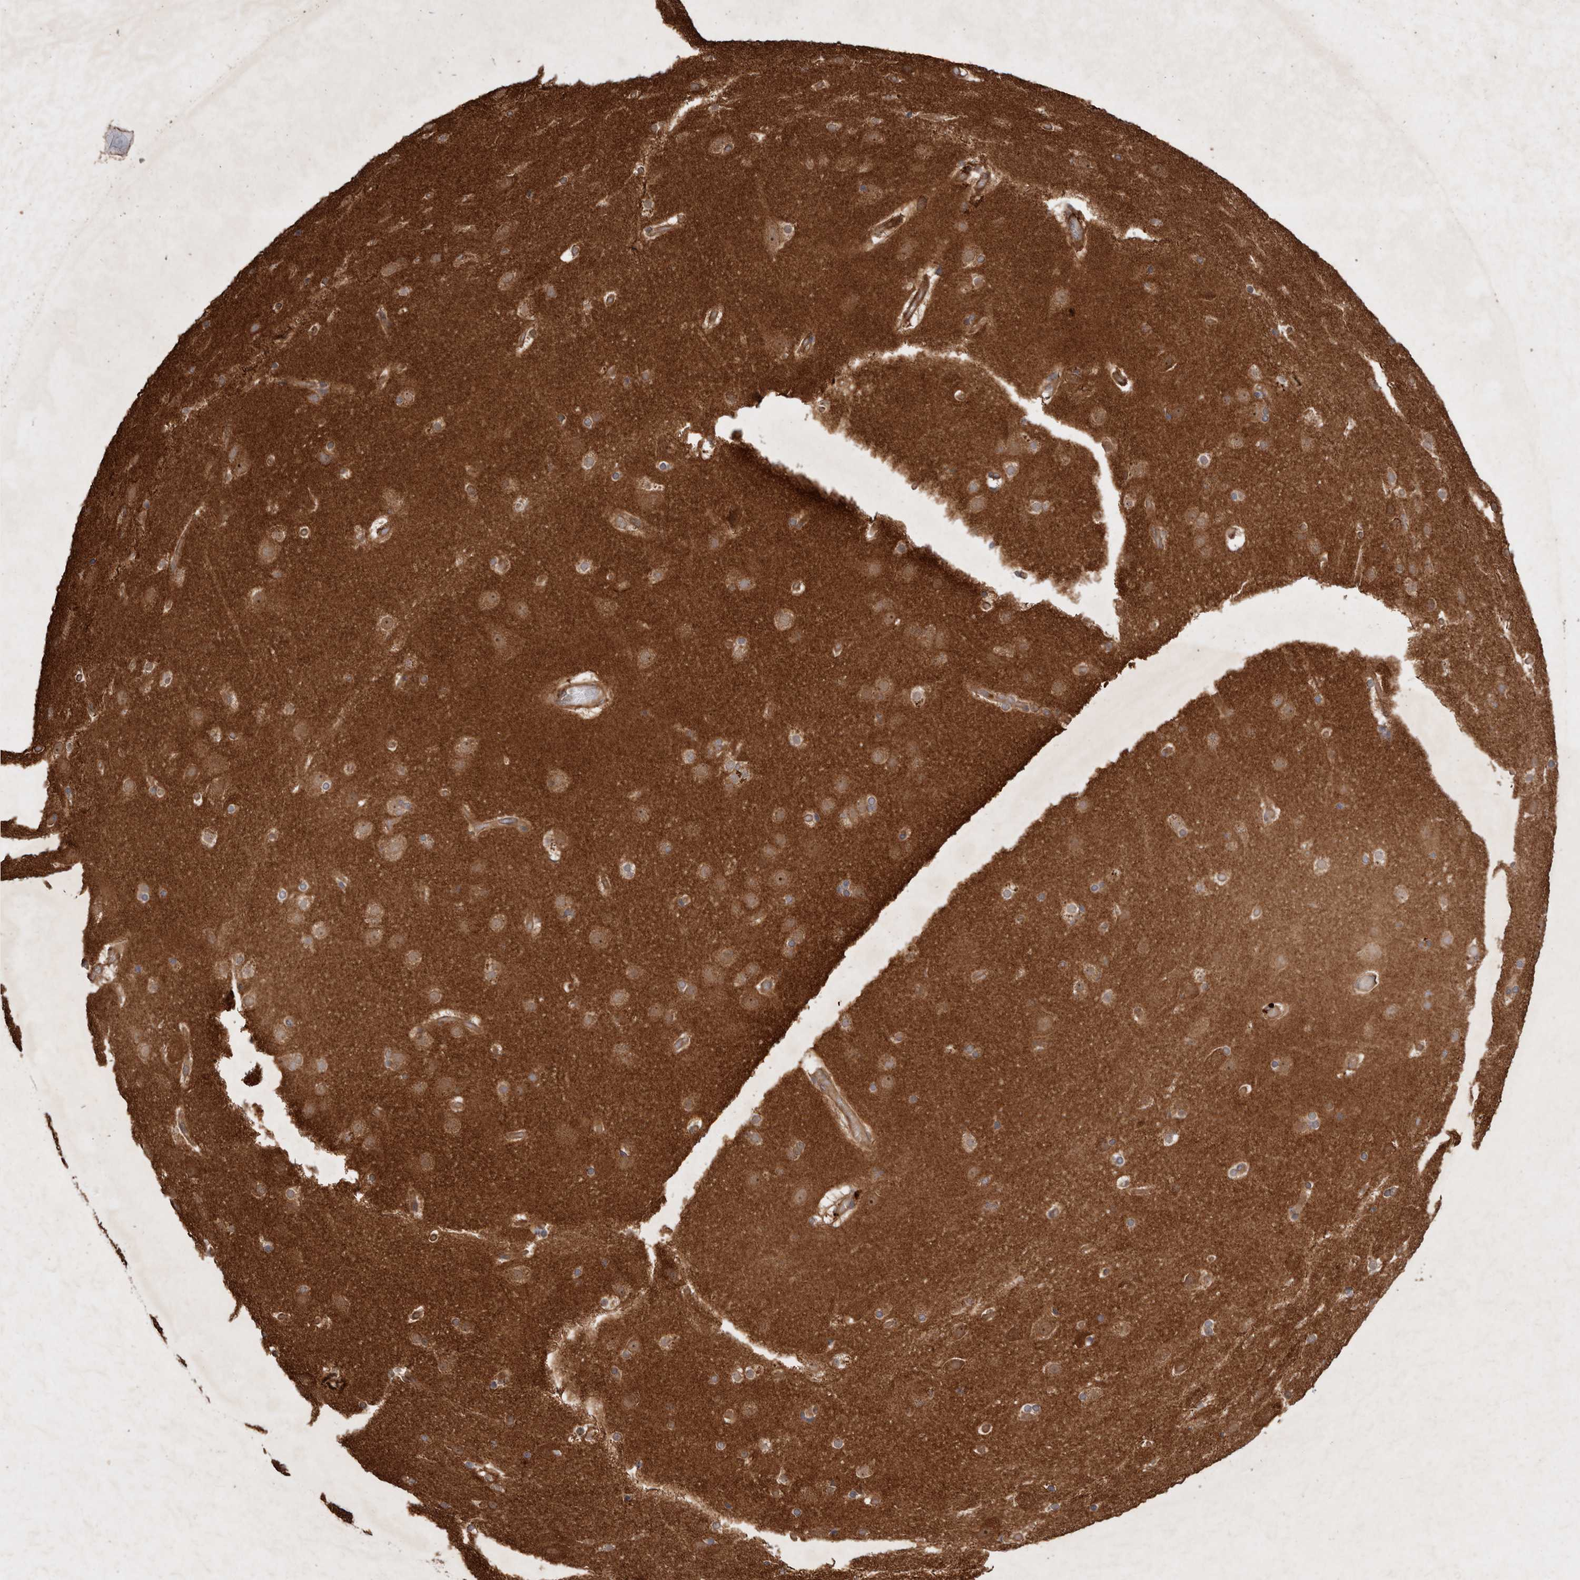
{"staining": {"intensity": "moderate", "quantity": ">75%", "location": "cytoplasmic/membranous"}, "tissue": "cerebral cortex", "cell_type": "Endothelial cells", "image_type": "normal", "snomed": [{"axis": "morphology", "description": "Normal tissue, NOS"}, {"axis": "topography", "description": "Cerebral cortex"}], "caption": "Protein staining of unremarkable cerebral cortex displays moderate cytoplasmic/membranous expression in about >75% of endothelial cells. (IHC, brightfield microscopy, high magnification).", "gene": "STK36", "patient": {"sex": "male", "age": 57}}